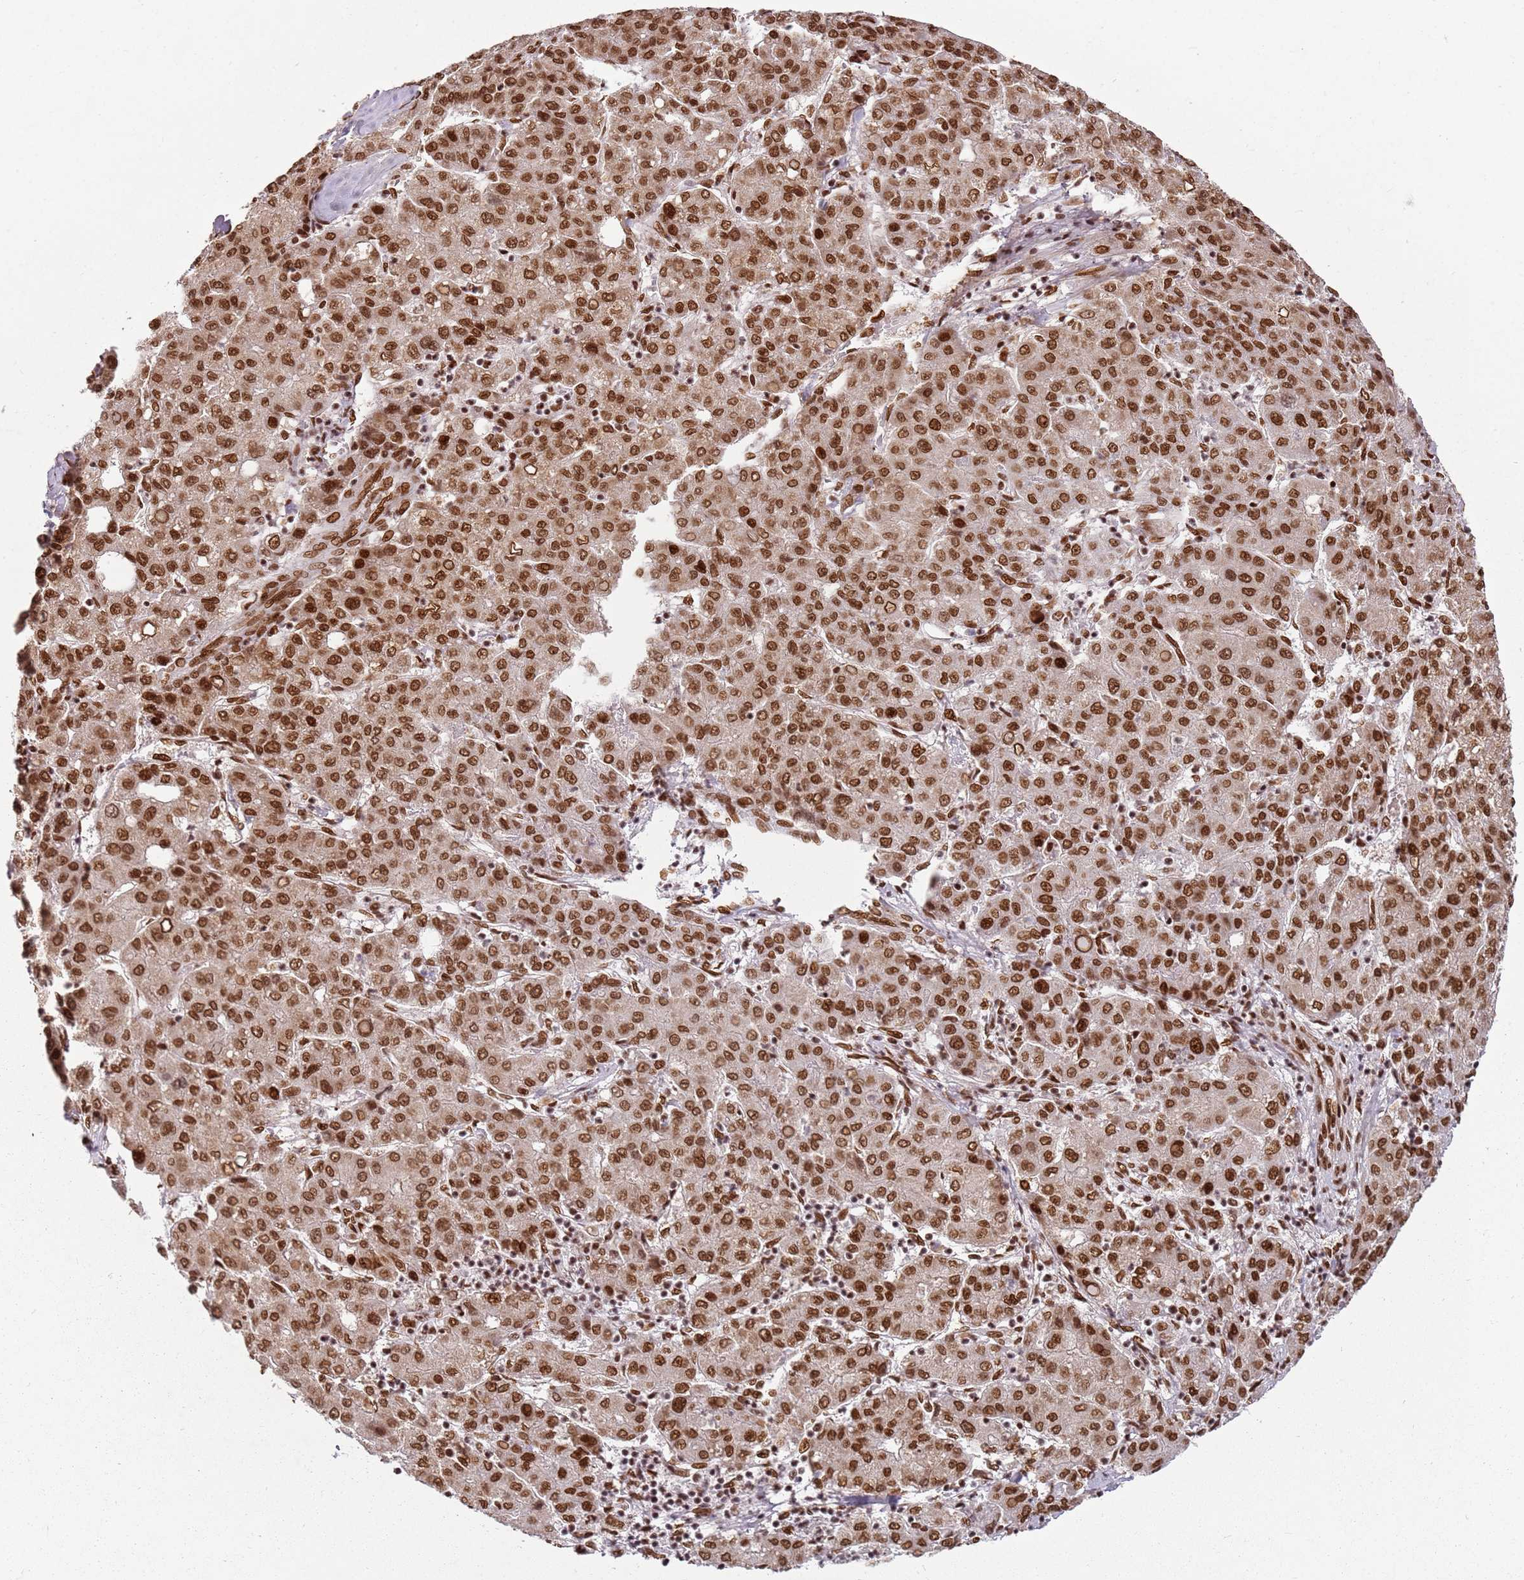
{"staining": {"intensity": "strong", "quantity": ">75%", "location": "nuclear"}, "tissue": "liver cancer", "cell_type": "Tumor cells", "image_type": "cancer", "snomed": [{"axis": "morphology", "description": "Carcinoma, Hepatocellular, NOS"}, {"axis": "topography", "description": "Liver"}], "caption": "An immunohistochemistry photomicrograph of neoplastic tissue is shown. Protein staining in brown highlights strong nuclear positivity in liver cancer (hepatocellular carcinoma) within tumor cells.", "gene": "TENT4A", "patient": {"sex": "male", "age": 65}}